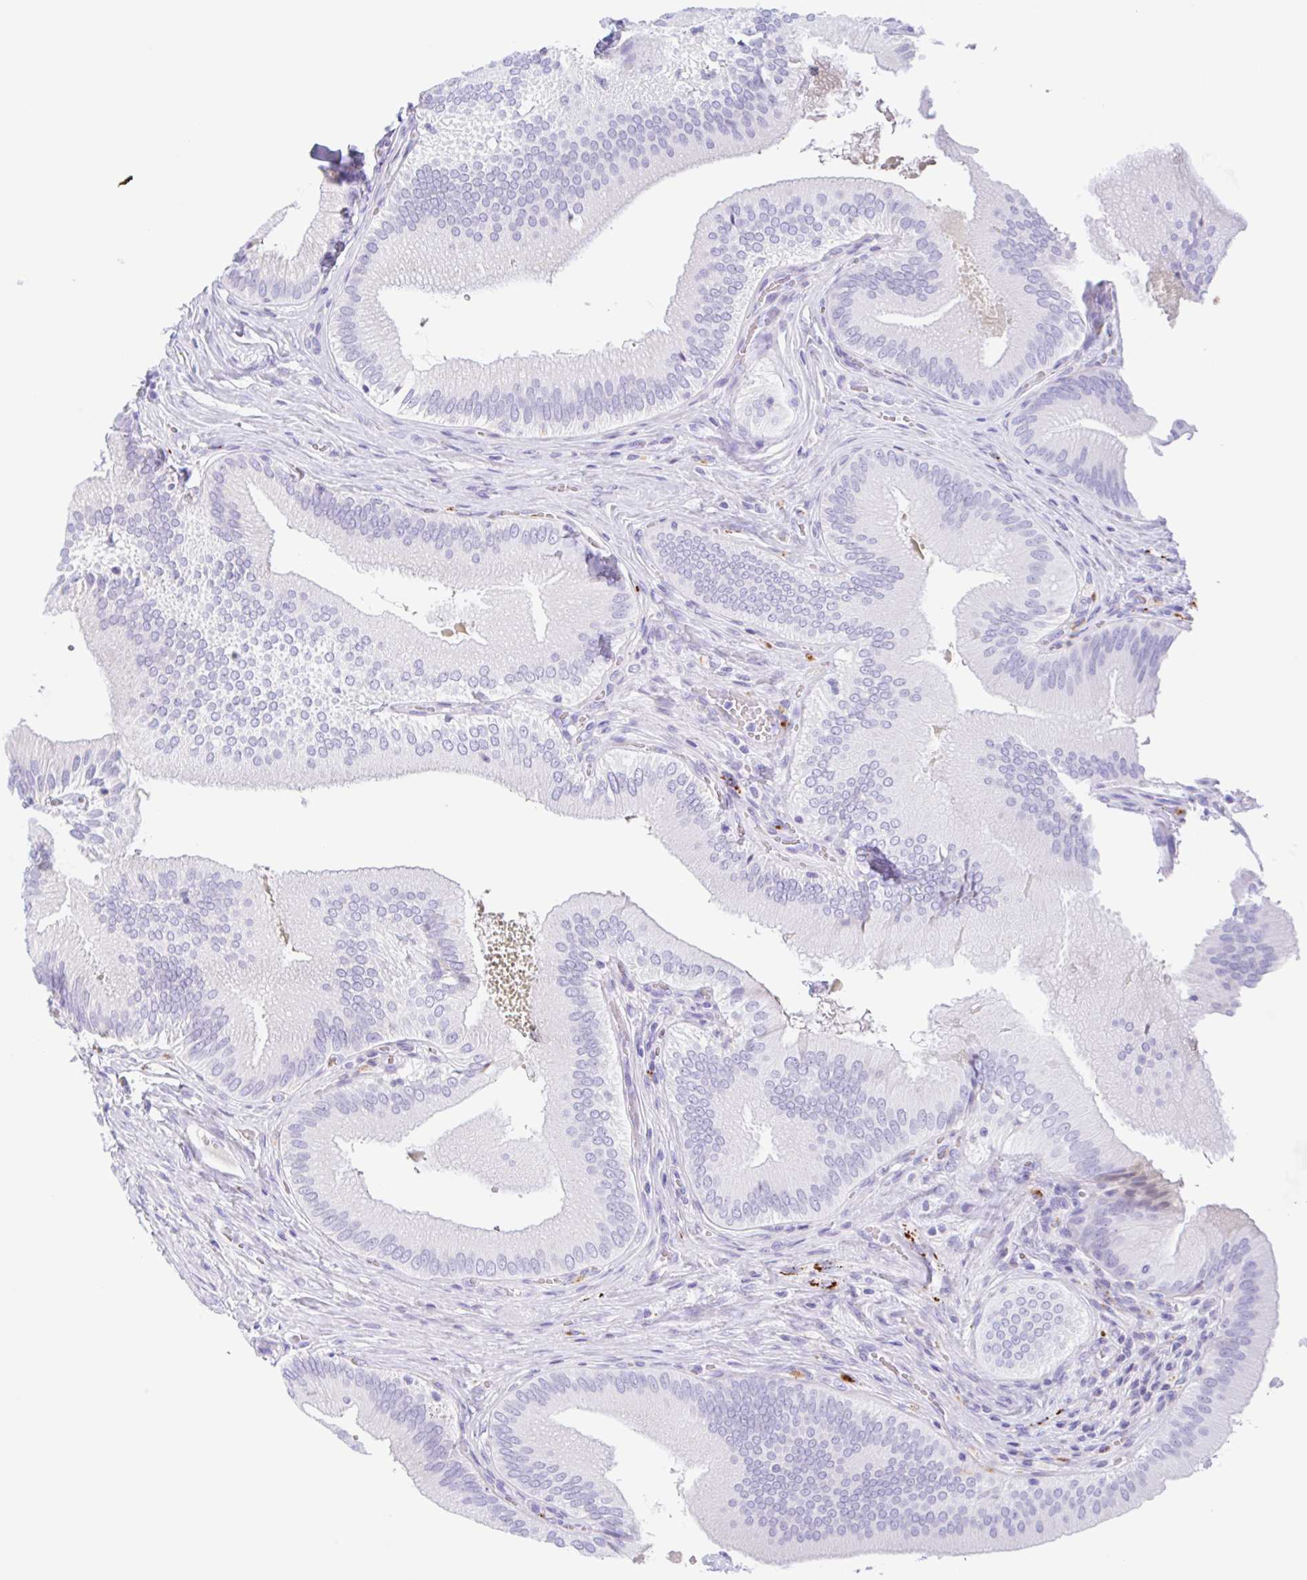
{"staining": {"intensity": "negative", "quantity": "none", "location": "none"}, "tissue": "gallbladder", "cell_type": "Glandular cells", "image_type": "normal", "snomed": [{"axis": "morphology", "description": "Normal tissue, NOS"}, {"axis": "topography", "description": "Gallbladder"}], "caption": "The histopathology image reveals no significant expression in glandular cells of gallbladder. Nuclei are stained in blue.", "gene": "ANKRD9", "patient": {"sex": "male", "age": 17}}